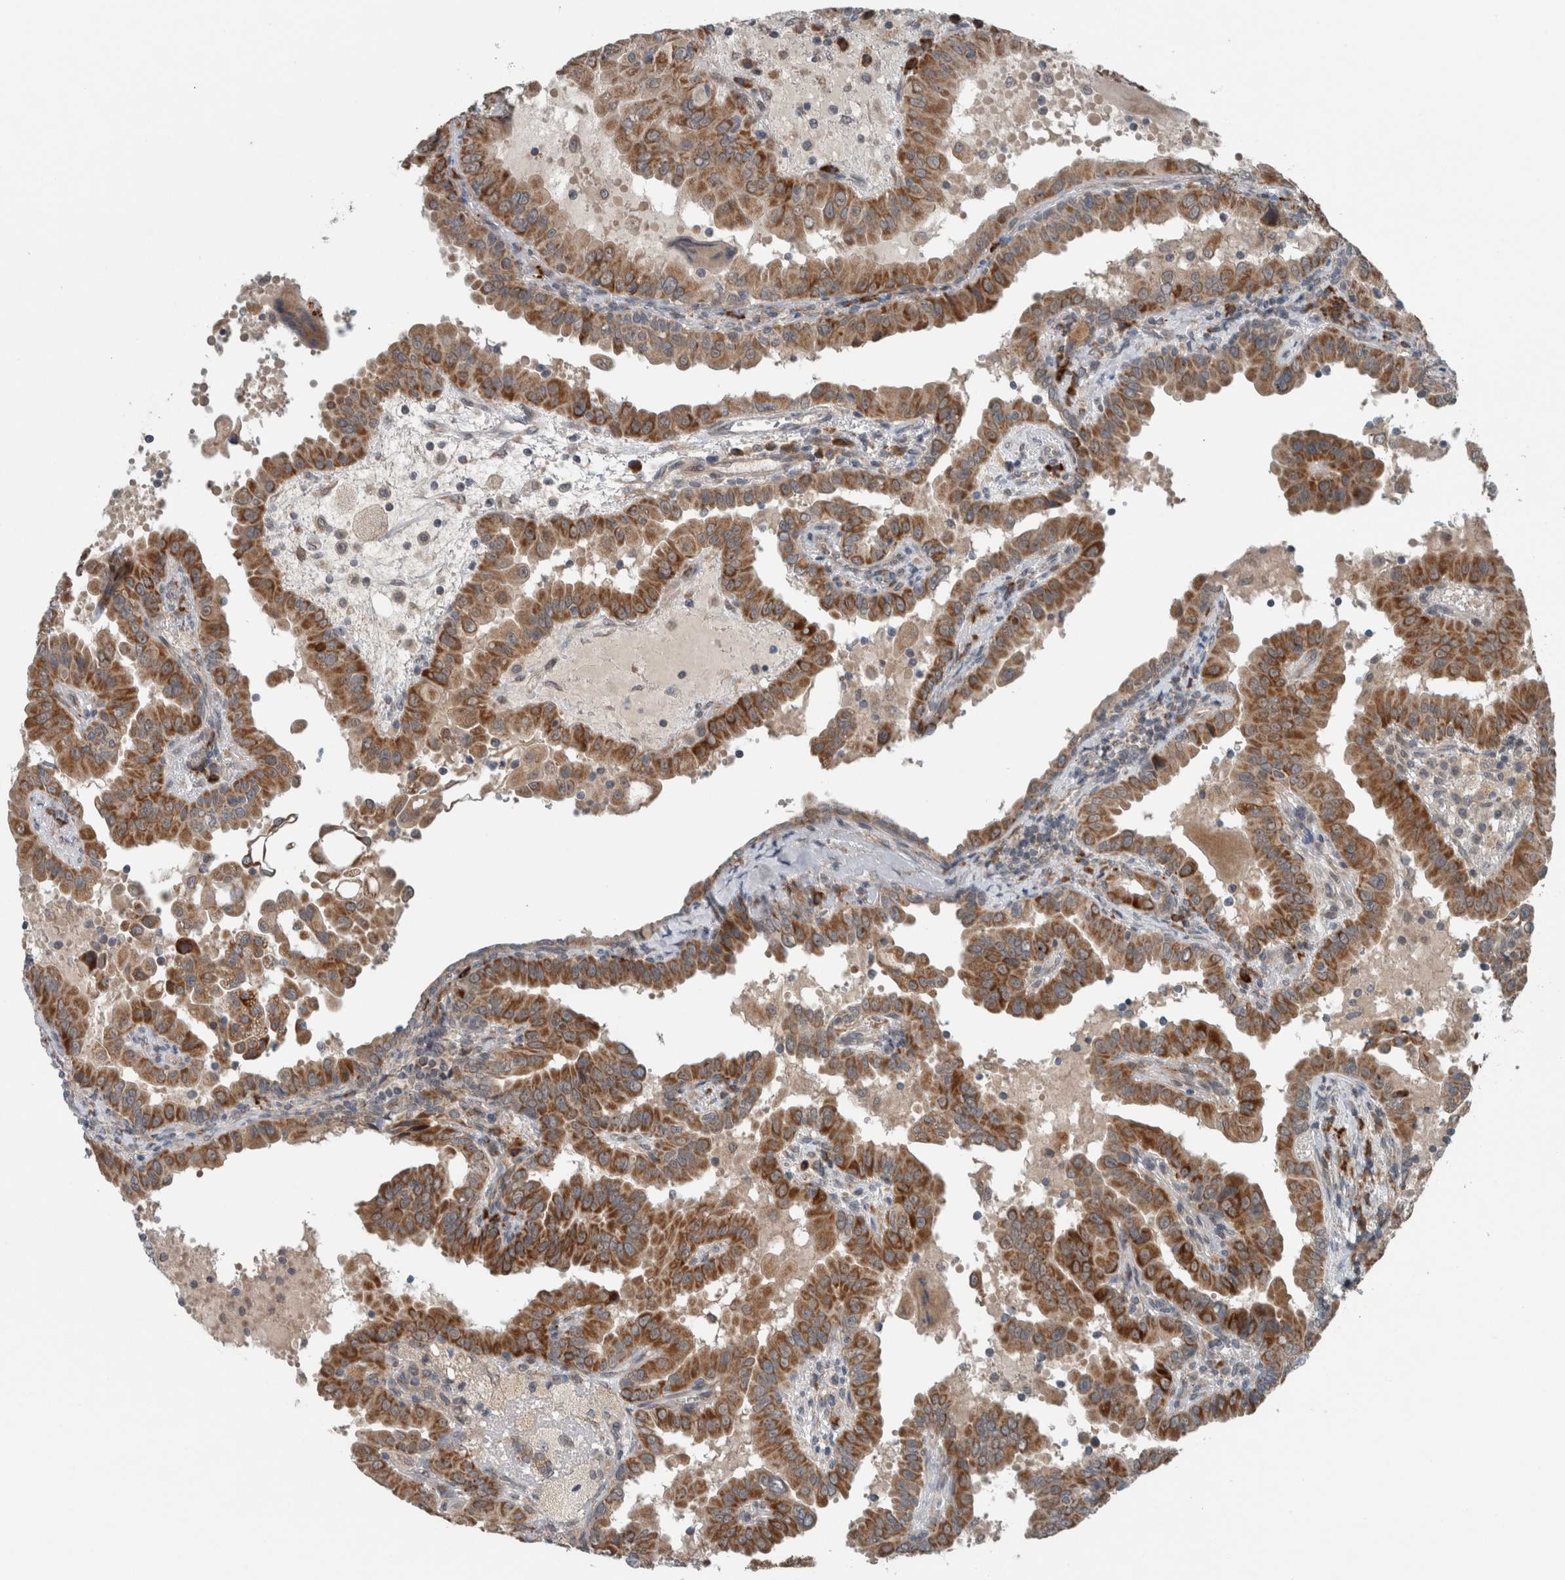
{"staining": {"intensity": "moderate", "quantity": ">75%", "location": "cytoplasmic/membranous"}, "tissue": "thyroid cancer", "cell_type": "Tumor cells", "image_type": "cancer", "snomed": [{"axis": "morphology", "description": "Papillary adenocarcinoma, NOS"}, {"axis": "topography", "description": "Thyroid gland"}], "caption": "Immunohistochemical staining of human thyroid cancer (papillary adenocarcinoma) shows medium levels of moderate cytoplasmic/membranous protein staining in approximately >75% of tumor cells.", "gene": "GBA2", "patient": {"sex": "male", "age": 33}}